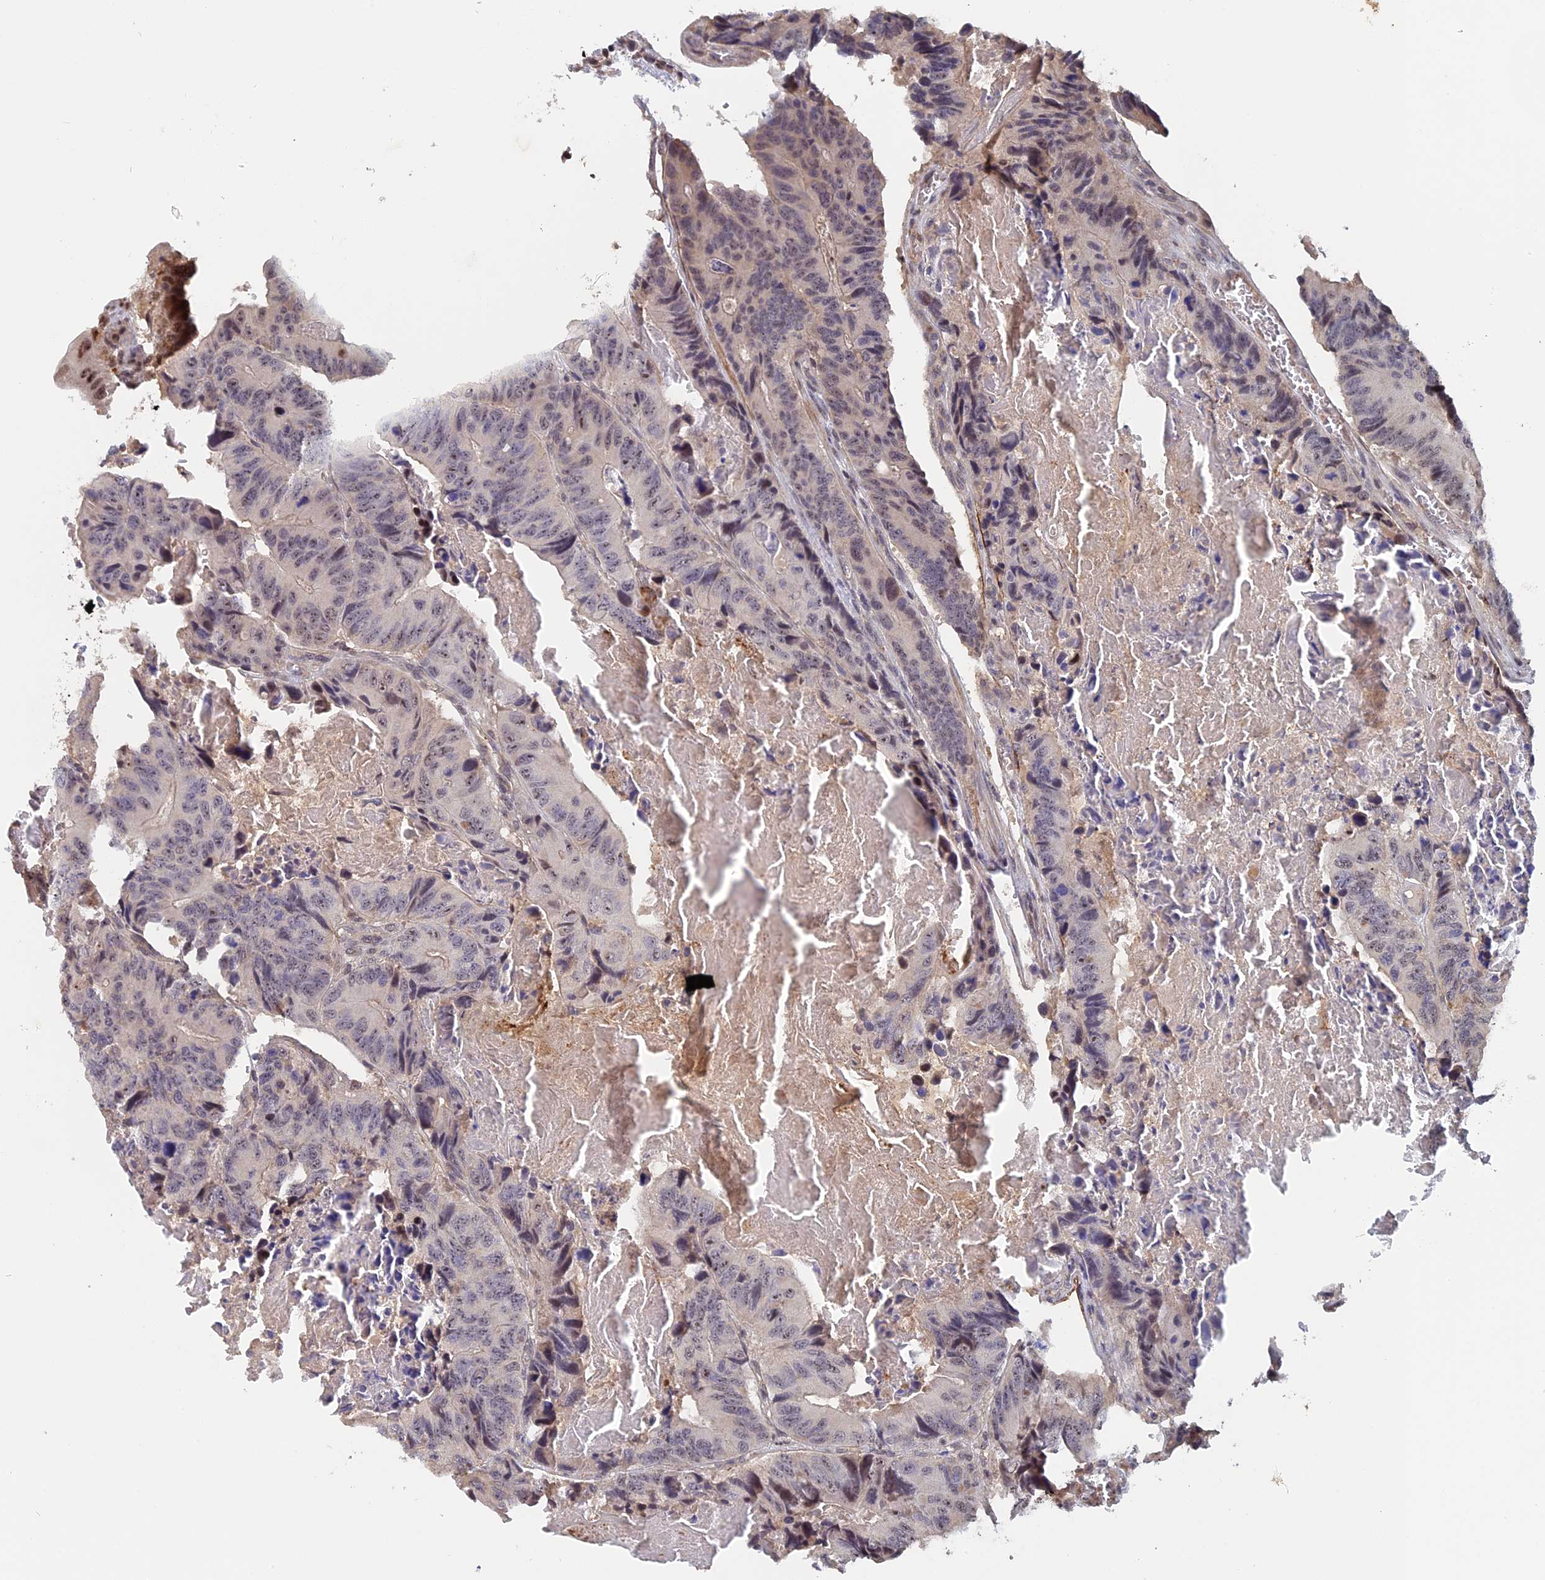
{"staining": {"intensity": "weak", "quantity": "<25%", "location": "nuclear"}, "tissue": "colorectal cancer", "cell_type": "Tumor cells", "image_type": "cancer", "snomed": [{"axis": "morphology", "description": "Adenocarcinoma, NOS"}, {"axis": "topography", "description": "Colon"}], "caption": "Immunohistochemistry histopathology image of neoplastic tissue: human colorectal cancer stained with DAB shows no significant protein positivity in tumor cells.", "gene": "FAM98C", "patient": {"sex": "male", "age": 84}}